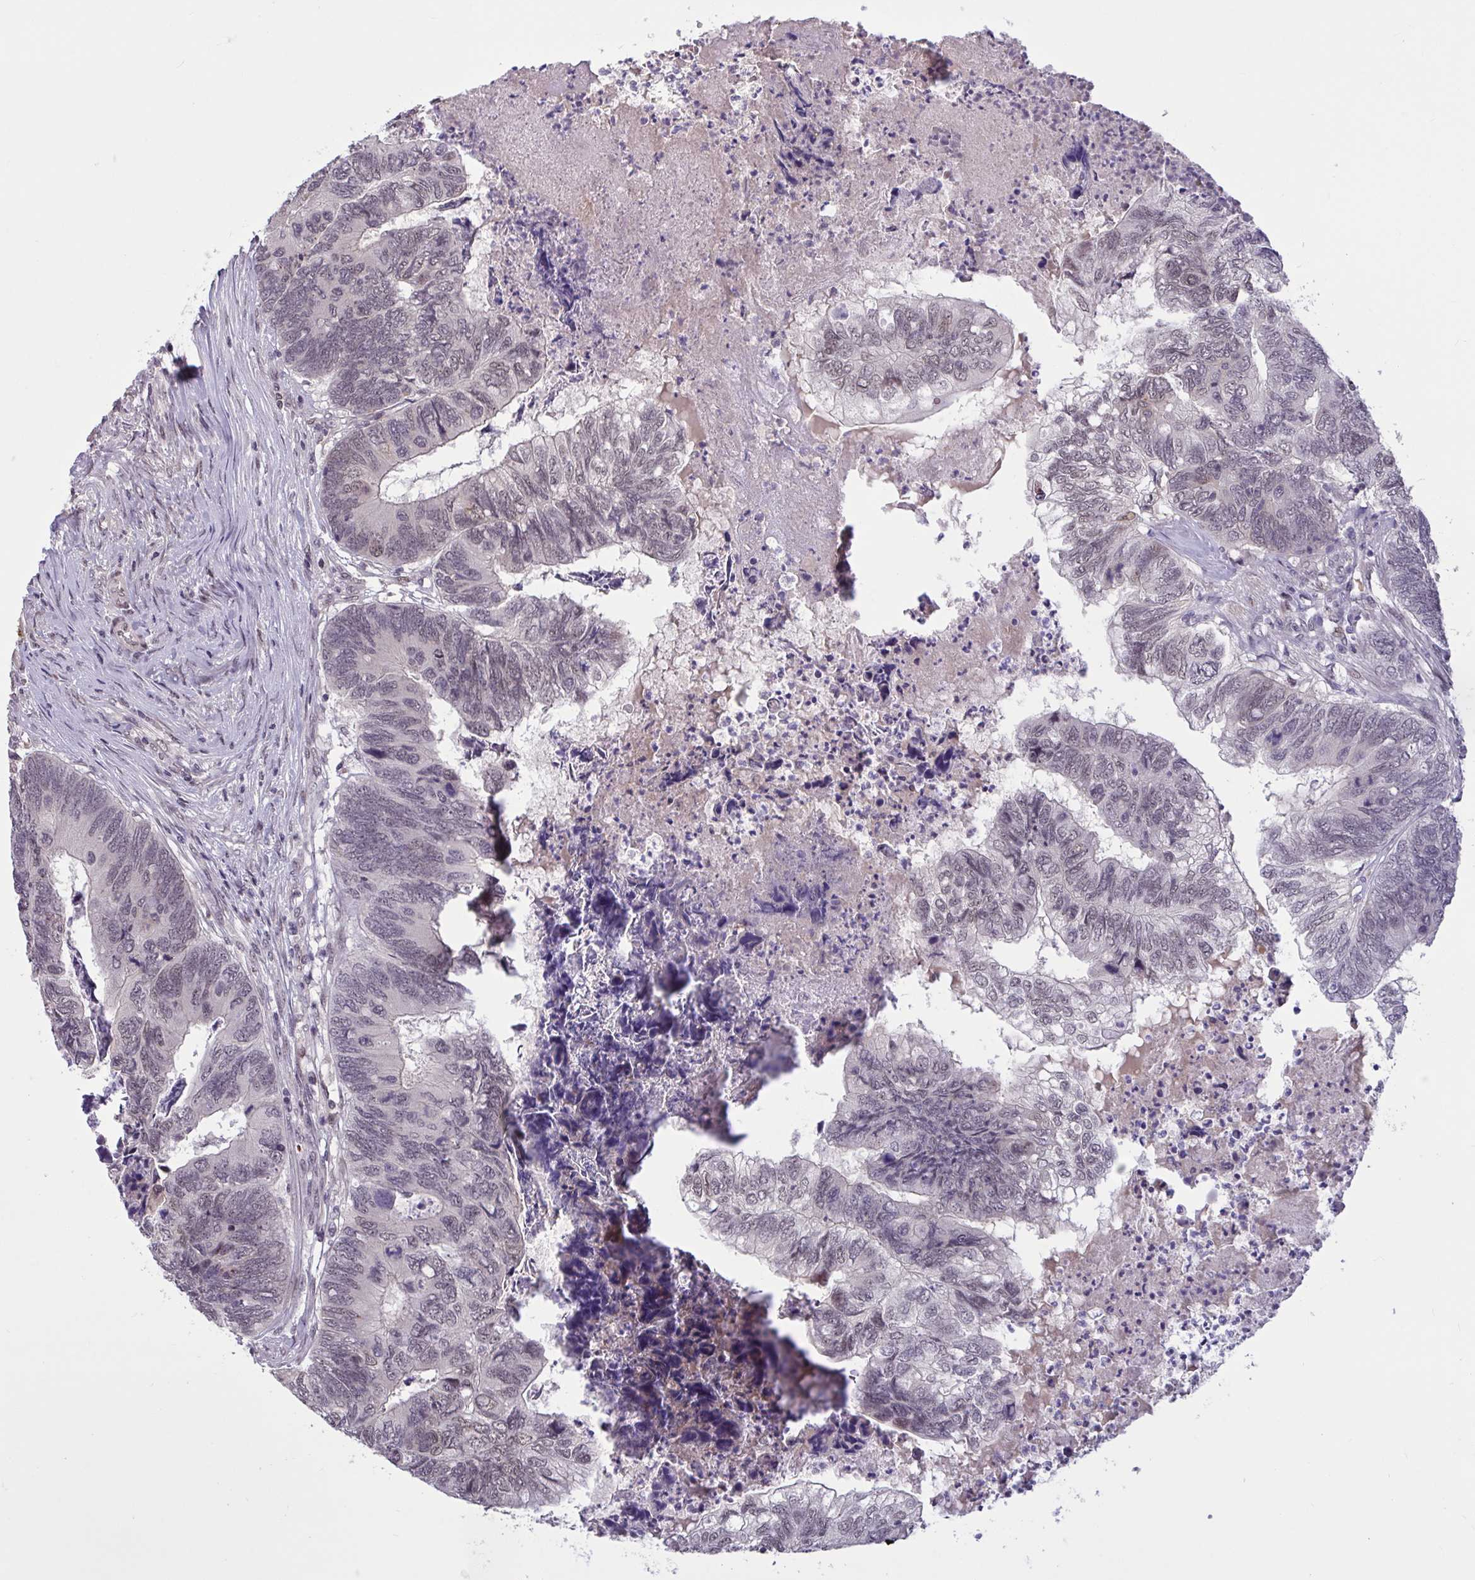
{"staining": {"intensity": "weak", "quantity": "<25%", "location": "nuclear"}, "tissue": "colorectal cancer", "cell_type": "Tumor cells", "image_type": "cancer", "snomed": [{"axis": "morphology", "description": "Adenocarcinoma, NOS"}, {"axis": "topography", "description": "Colon"}], "caption": "DAB (3,3'-diaminobenzidine) immunohistochemical staining of human colorectal cancer (adenocarcinoma) shows no significant expression in tumor cells.", "gene": "ZNF414", "patient": {"sex": "female", "age": 67}}